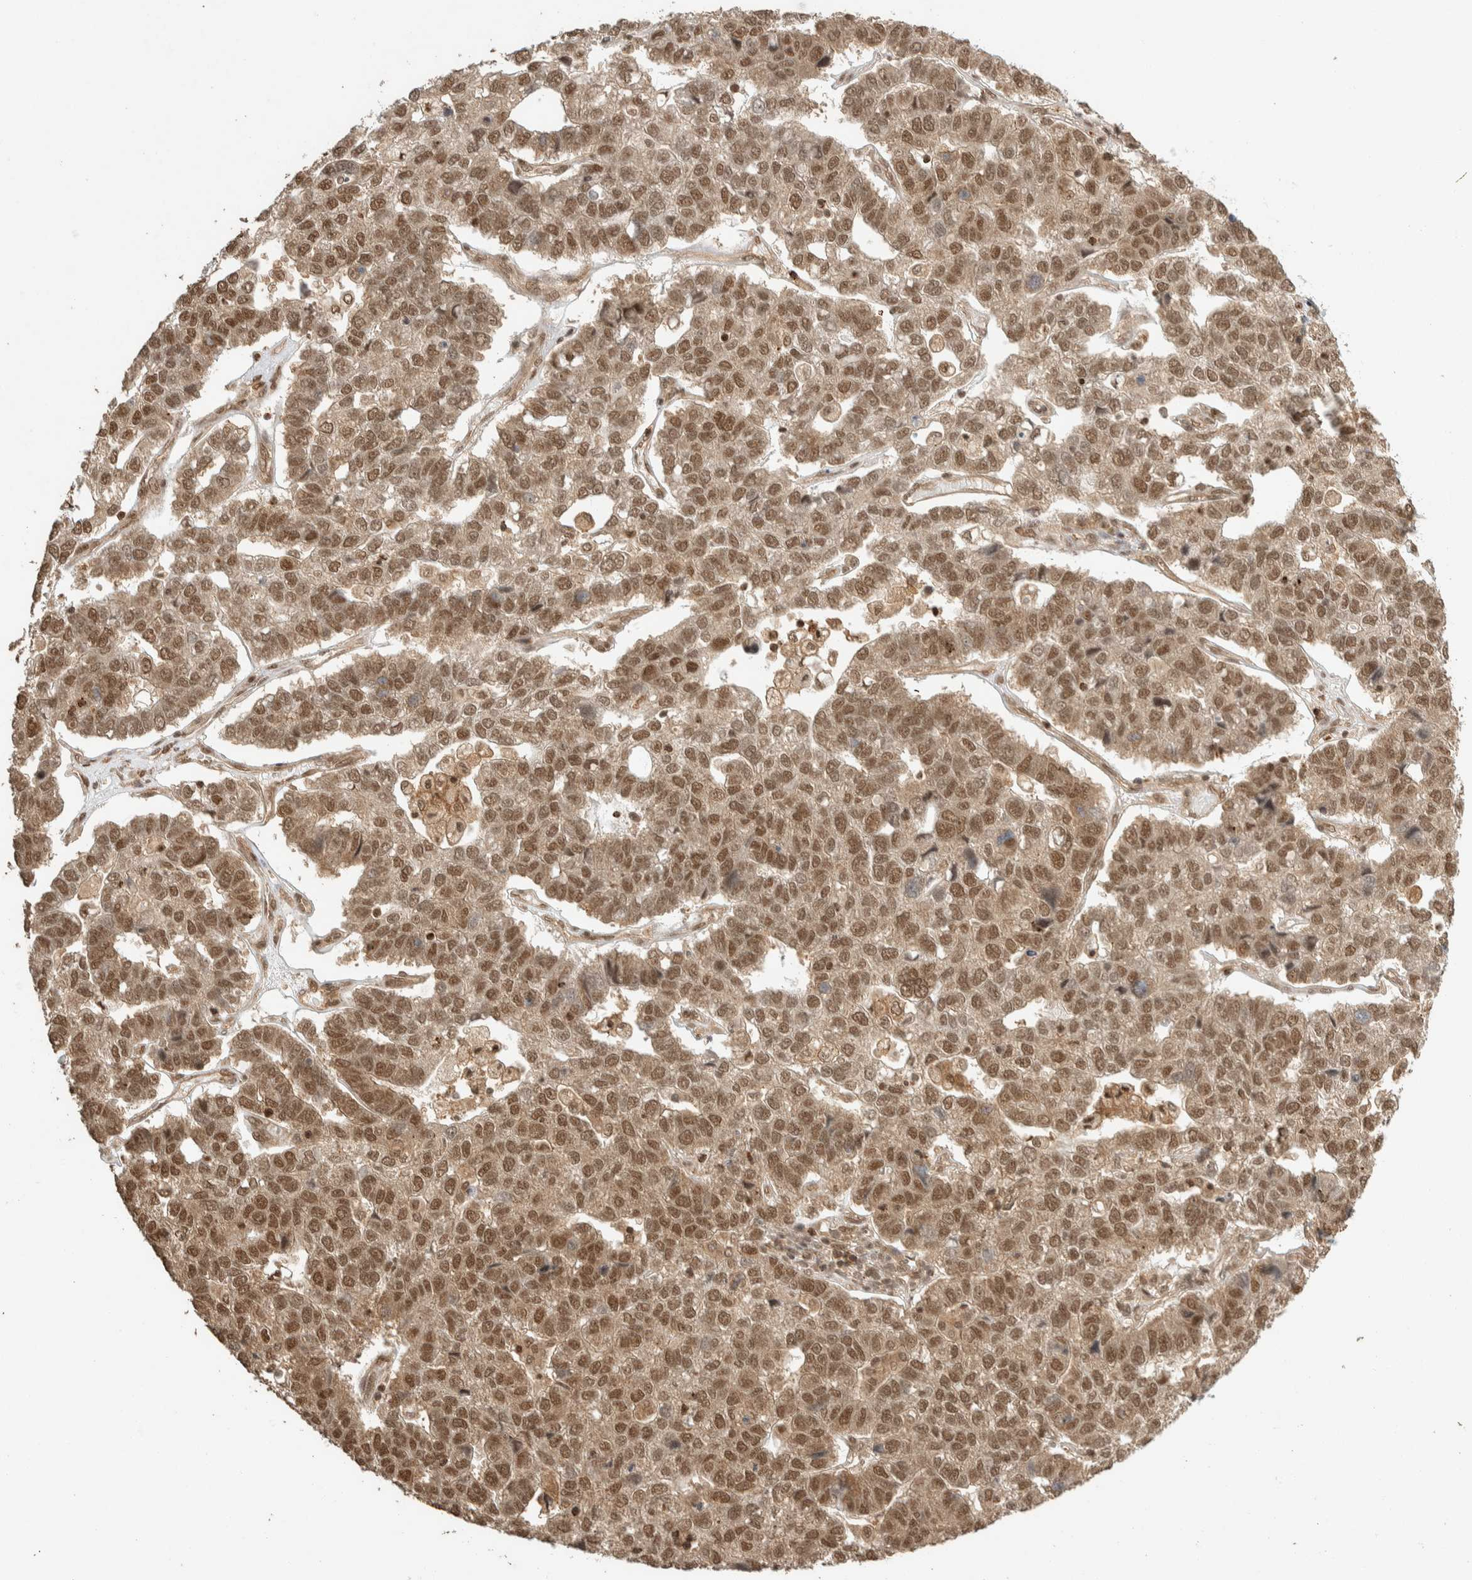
{"staining": {"intensity": "strong", "quantity": ">75%", "location": "nuclear"}, "tissue": "pancreatic cancer", "cell_type": "Tumor cells", "image_type": "cancer", "snomed": [{"axis": "morphology", "description": "Adenocarcinoma, NOS"}, {"axis": "topography", "description": "Pancreas"}], "caption": "The histopathology image reveals immunohistochemical staining of pancreatic cancer (adenocarcinoma). There is strong nuclear staining is seen in about >75% of tumor cells.", "gene": "ZBTB2", "patient": {"sex": "female", "age": 61}}